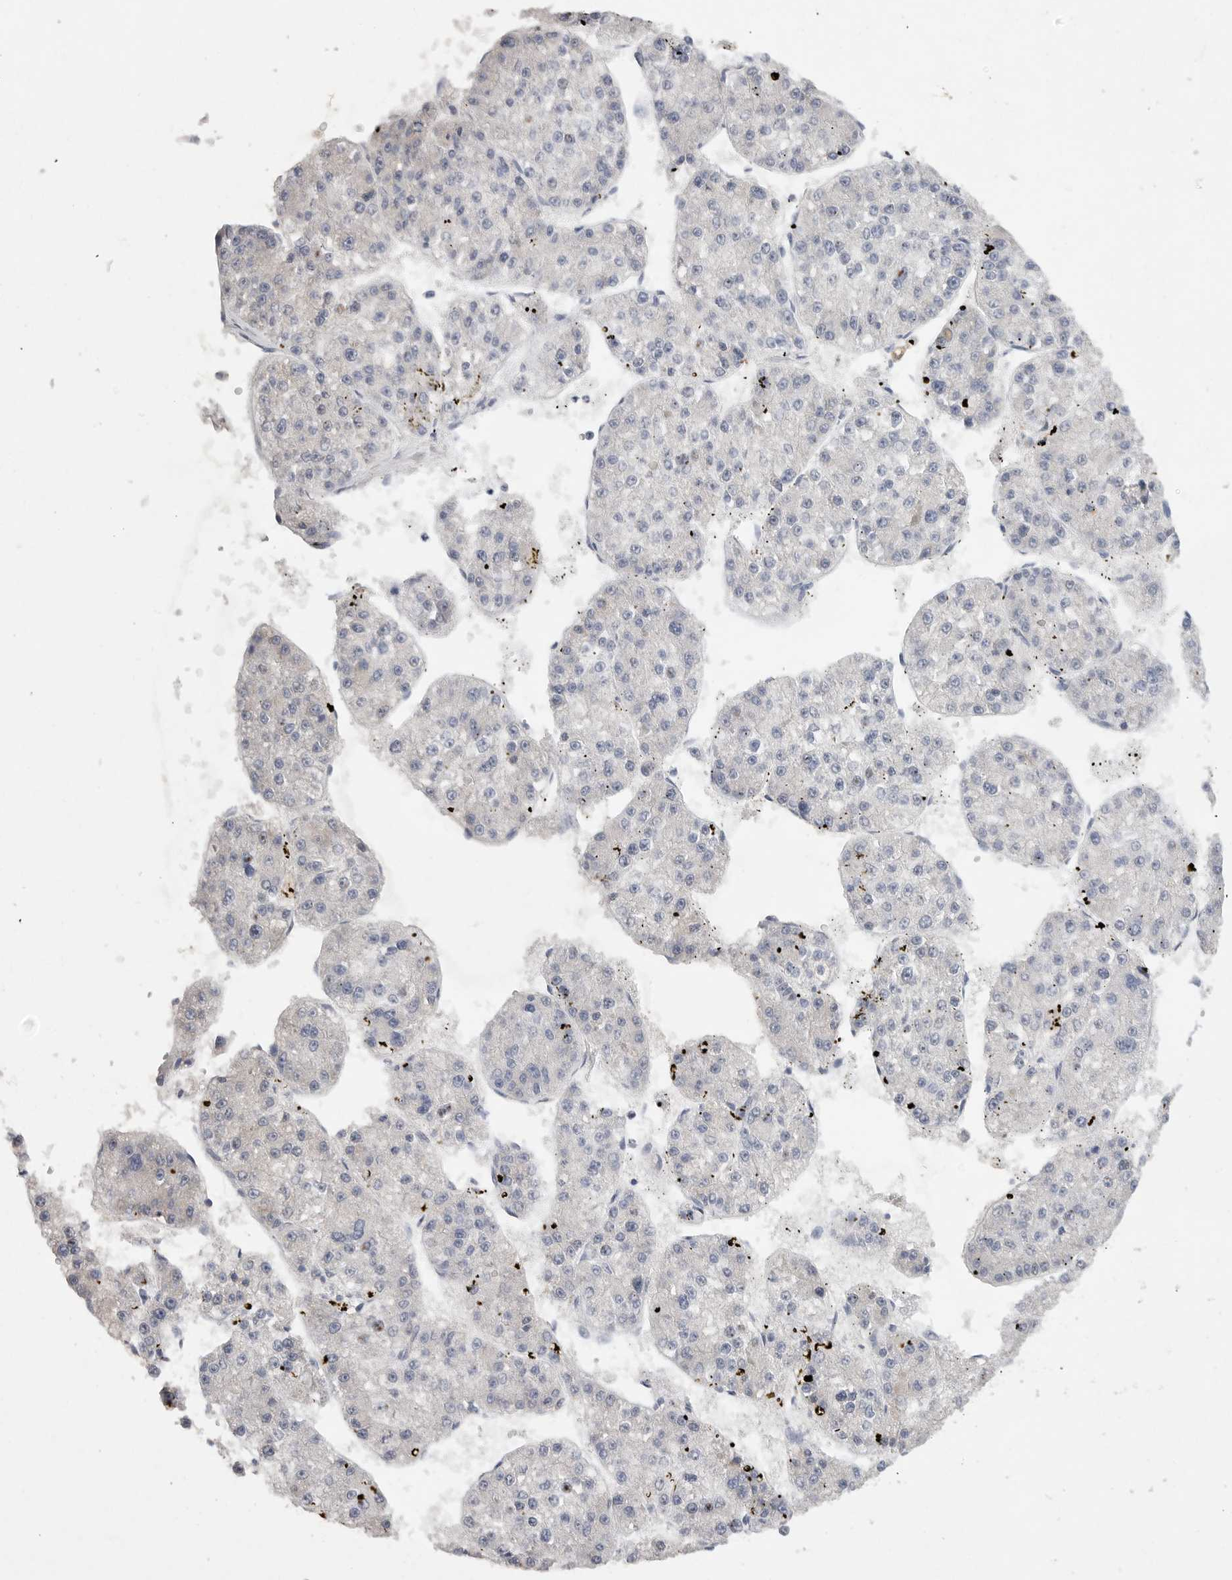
{"staining": {"intensity": "negative", "quantity": "none", "location": "none"}, "tissue": "liver cancer", "cell_type": "Tumor cells", "image_type": "cancer", "snomed": [{"axis": "morphology", "description": "Carcinoma, Hepatocellular, NOS"}, {"axis": "topography", "description": "Liver"}], "caption": "DAB immunohistochemical staining of human hepatocellular carcinoma (liver) reveals no significant expression in tumor cells. (DAB immunohistochemistry visualized using brightfield microscopy, high magnification).", "gene": "EDEM3", "patient": {"sex": "female", "age": 73}}